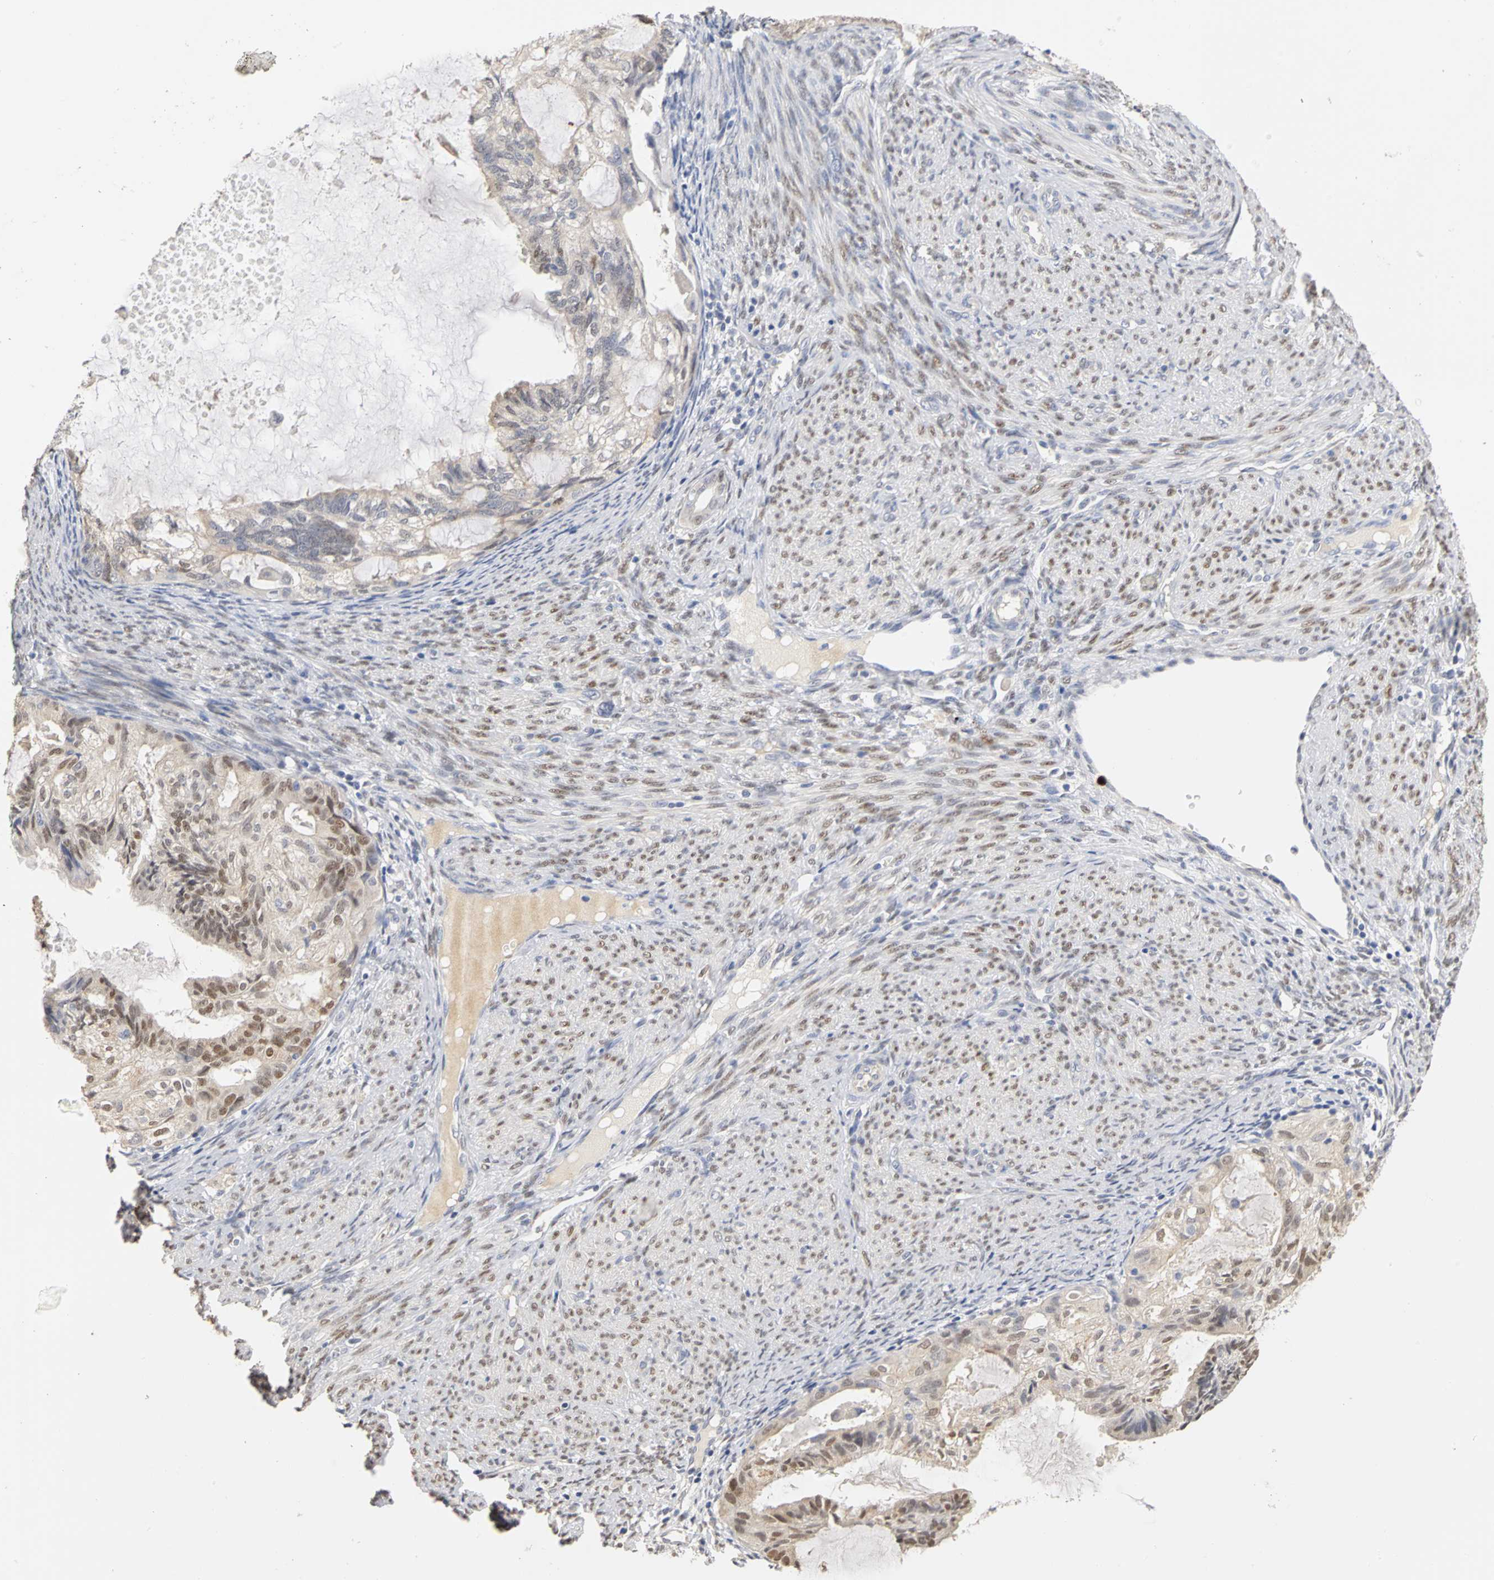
{"staining": {"intensity": "moderate", "quantity": "25%-75%", "location": "nuclear"}, "tissue": "cervical cancer", "cell_type": "Tumor cells", "image_type": "cancer", "snomed": [{"axis": "morphology", "description": "Normal tissue, NOS"}, {"axis": "morphology", "description": "Adenocarcinoma, NOS"}, {"axis": "topography", "description": "Cervix"}, {"axis": "topography", "description": "Endometrium"}], "caption": "Tumor cells display medium levels of moderate nuclear staining in about 25%-75% of cells in human cervical cancer.", "gene": "PGR", "patient": {"sex": "female", "age": 86}}